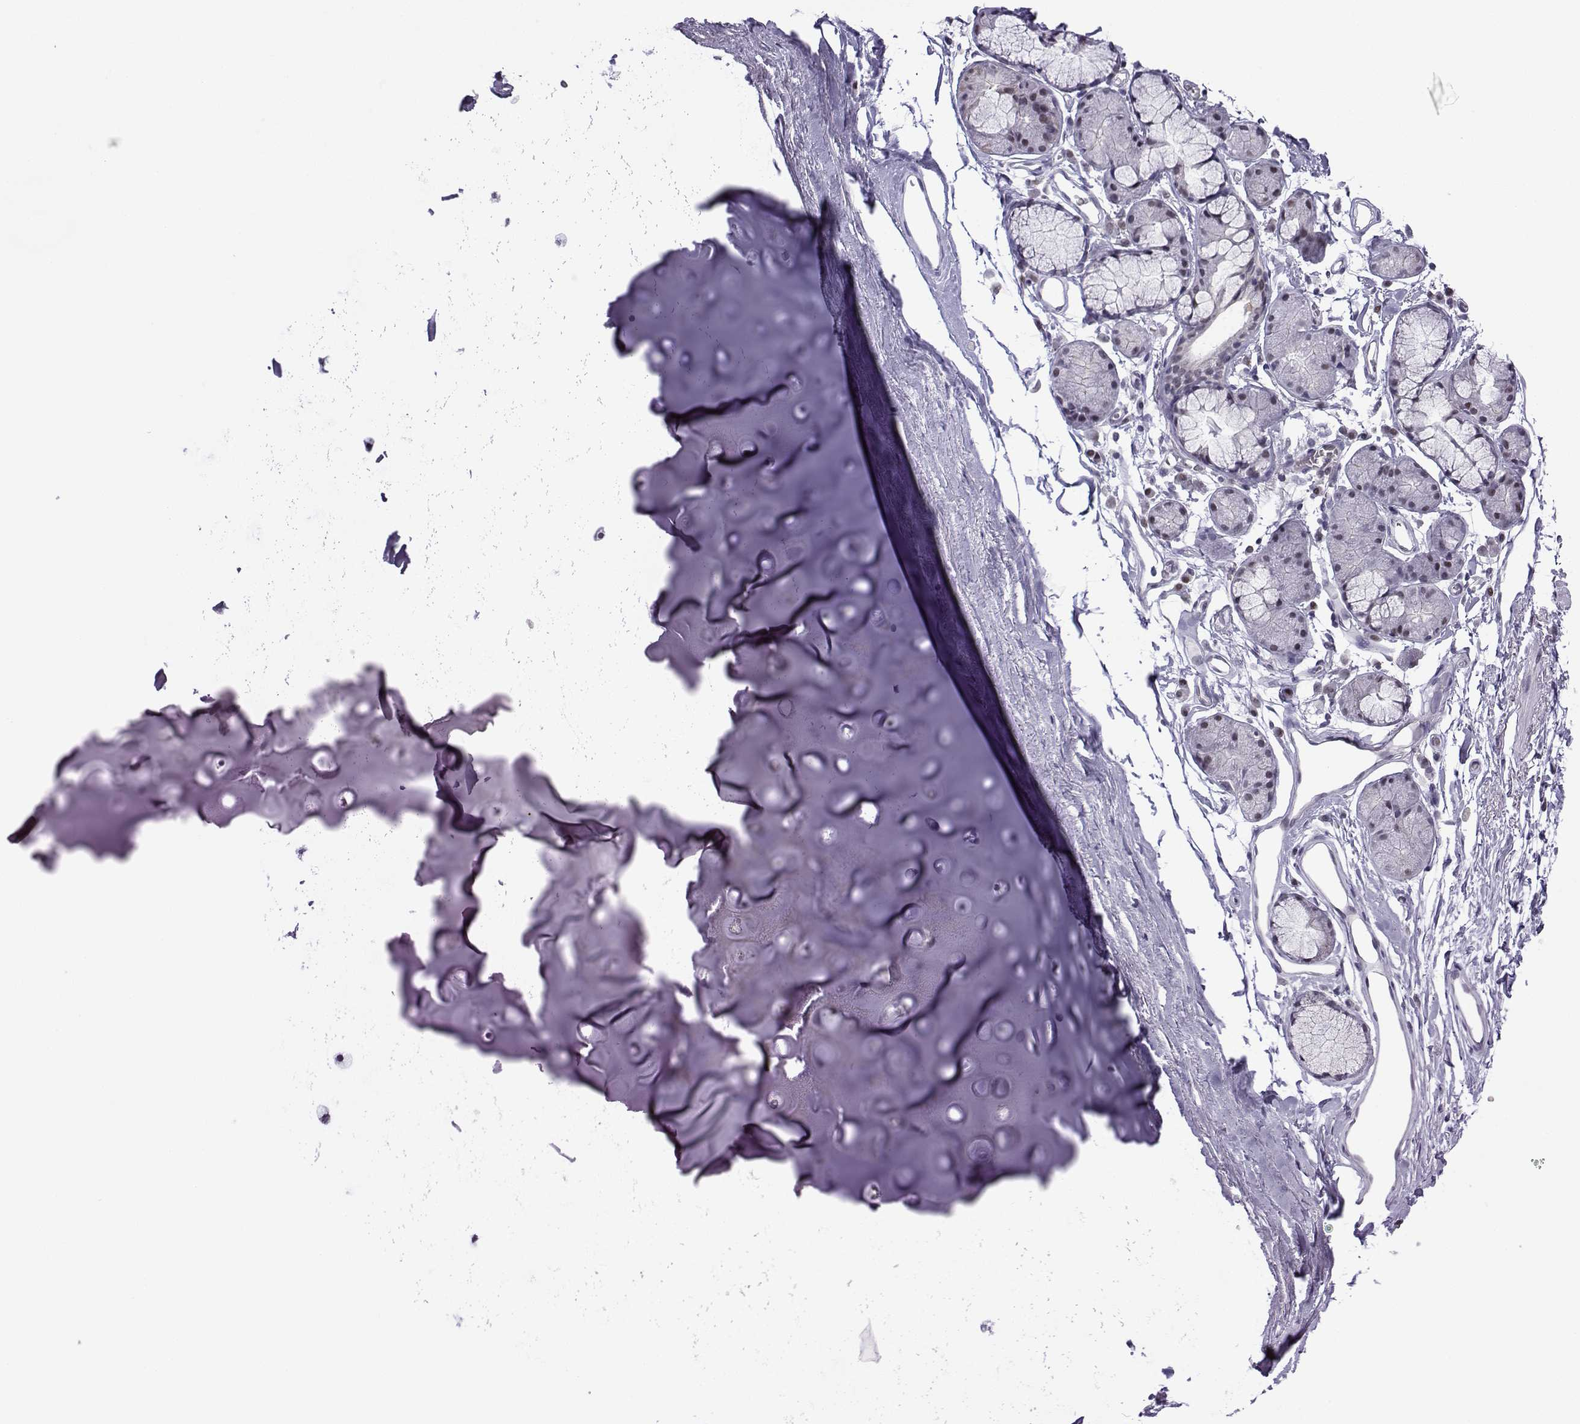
{"staining": {"intensity": "negative", "quantity": "none", "location": "none"}, "tissue": "soft tissue", "cell_type": "Chondrocytes", "image_type": "normal", "snomed": [{"axis": "morphology", "description": "Normal tissue, NOS"}, {"axis": "topography", "description": "Cartilage tissue"}, {"axis": "topography", "description": "Bronchus"}], "caption": "Soft tissue stained for a protein using immunohistochemistry (IHC) reveals no expression chondrocytes.", "gene": "INCENP", "patient": {"sex": "female", "age": 79}}